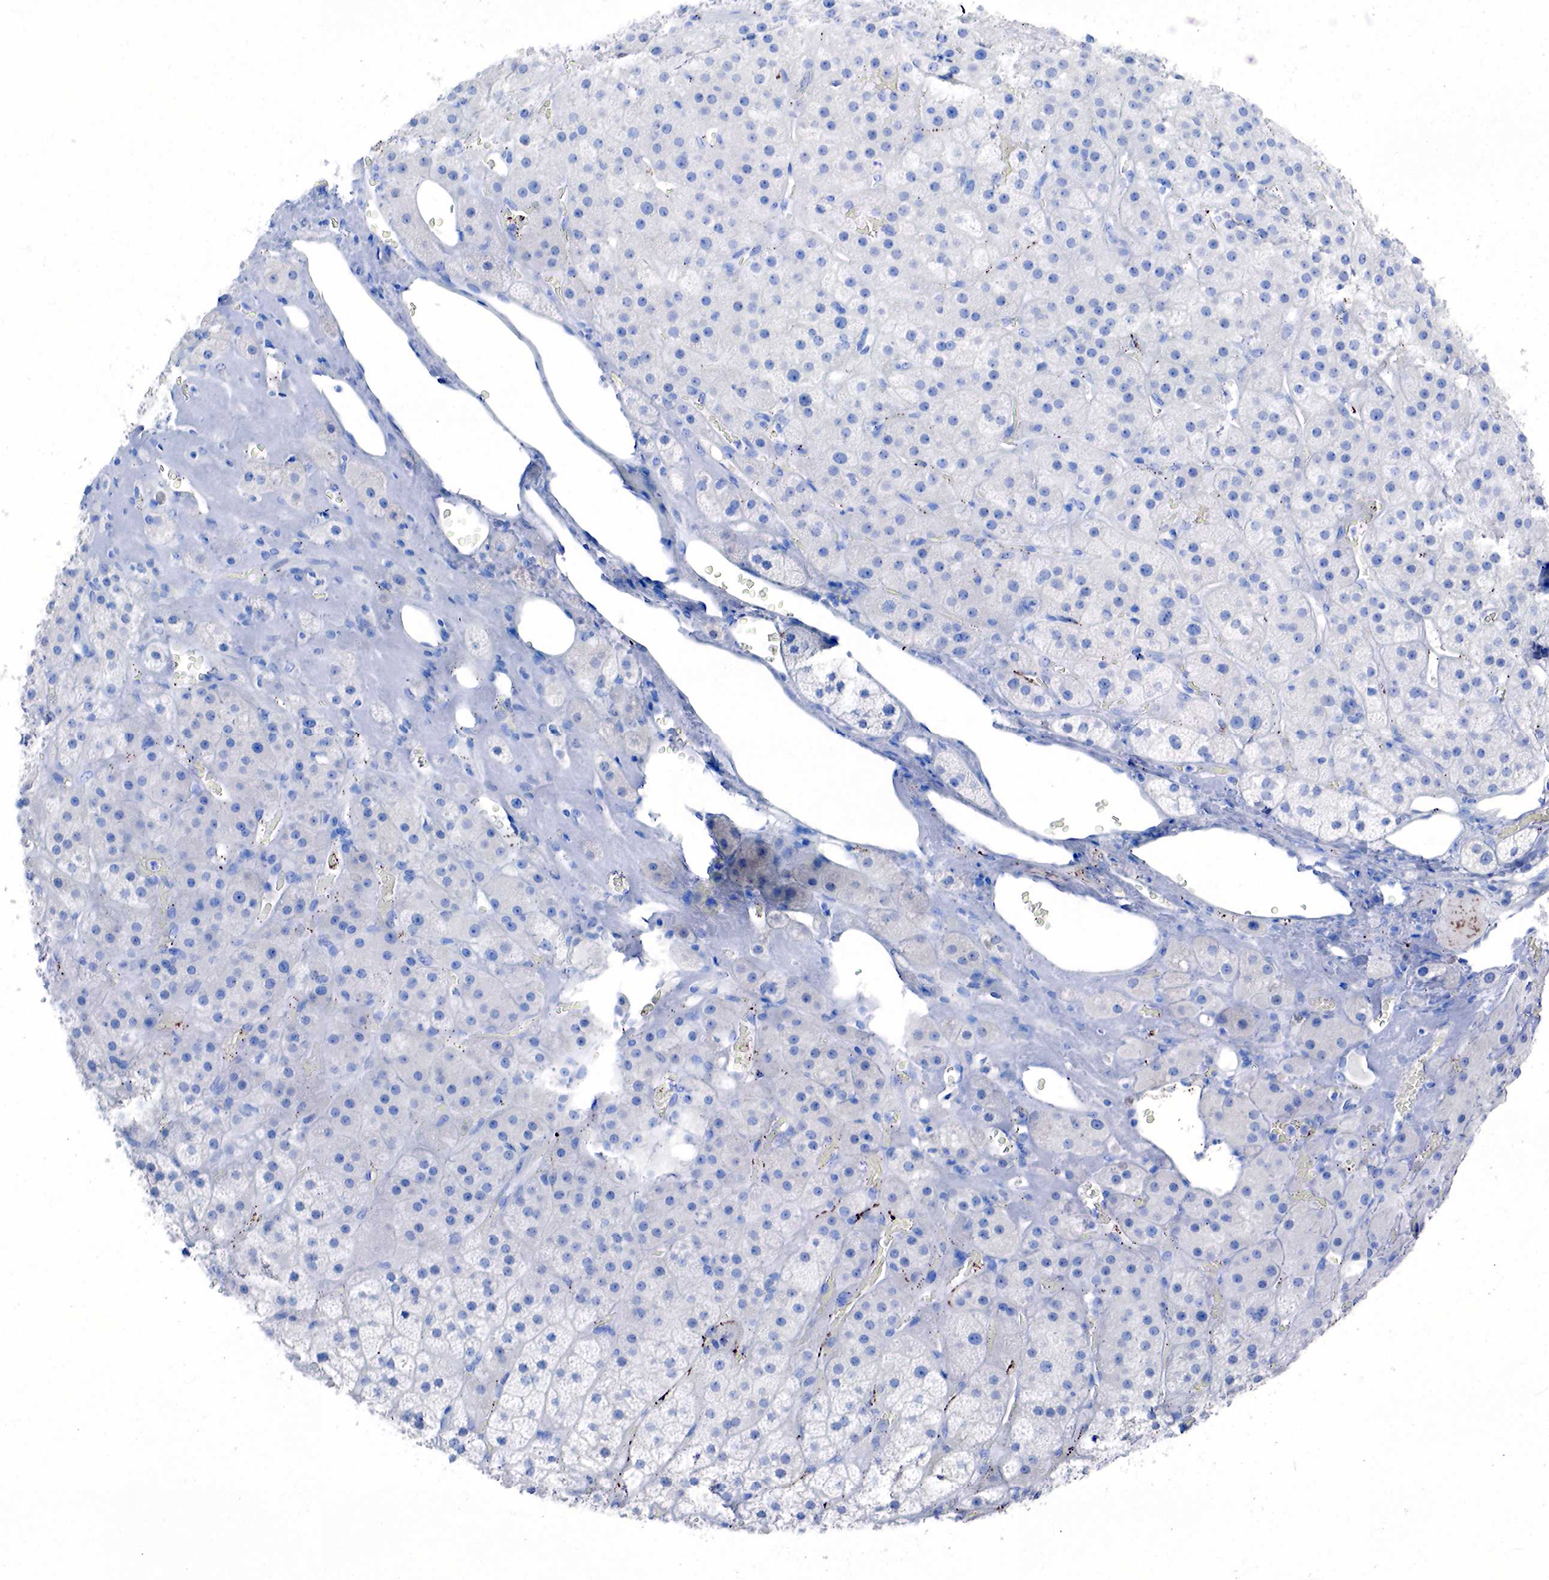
{"staining": {"intensity": "negative", "quantity": "none", "location": "none"}, "tissue": "adrenal gland", "cell_type": "Glandular cells", "image_type": "normal", "snomed": [{"axis": "morphology", "description": "Normal tissue, NOS"}, {"axis": "topography", "description": "Adrenal gland"}], "caption": "High magnification brightfield microscopy of unremarkable adrenal gland stained with DAB (3,3'-diaminobenzidine) (brown) and counterstained with hematoxylin (blue): glandular cells show no significant positivity. (DAB (3,3'-diaminobenzidine) immunohistochemistry (IHC) with hematoxylin counter stain).", "gene": "CHGA", "patient": {"sex": "male", "age": 57}}